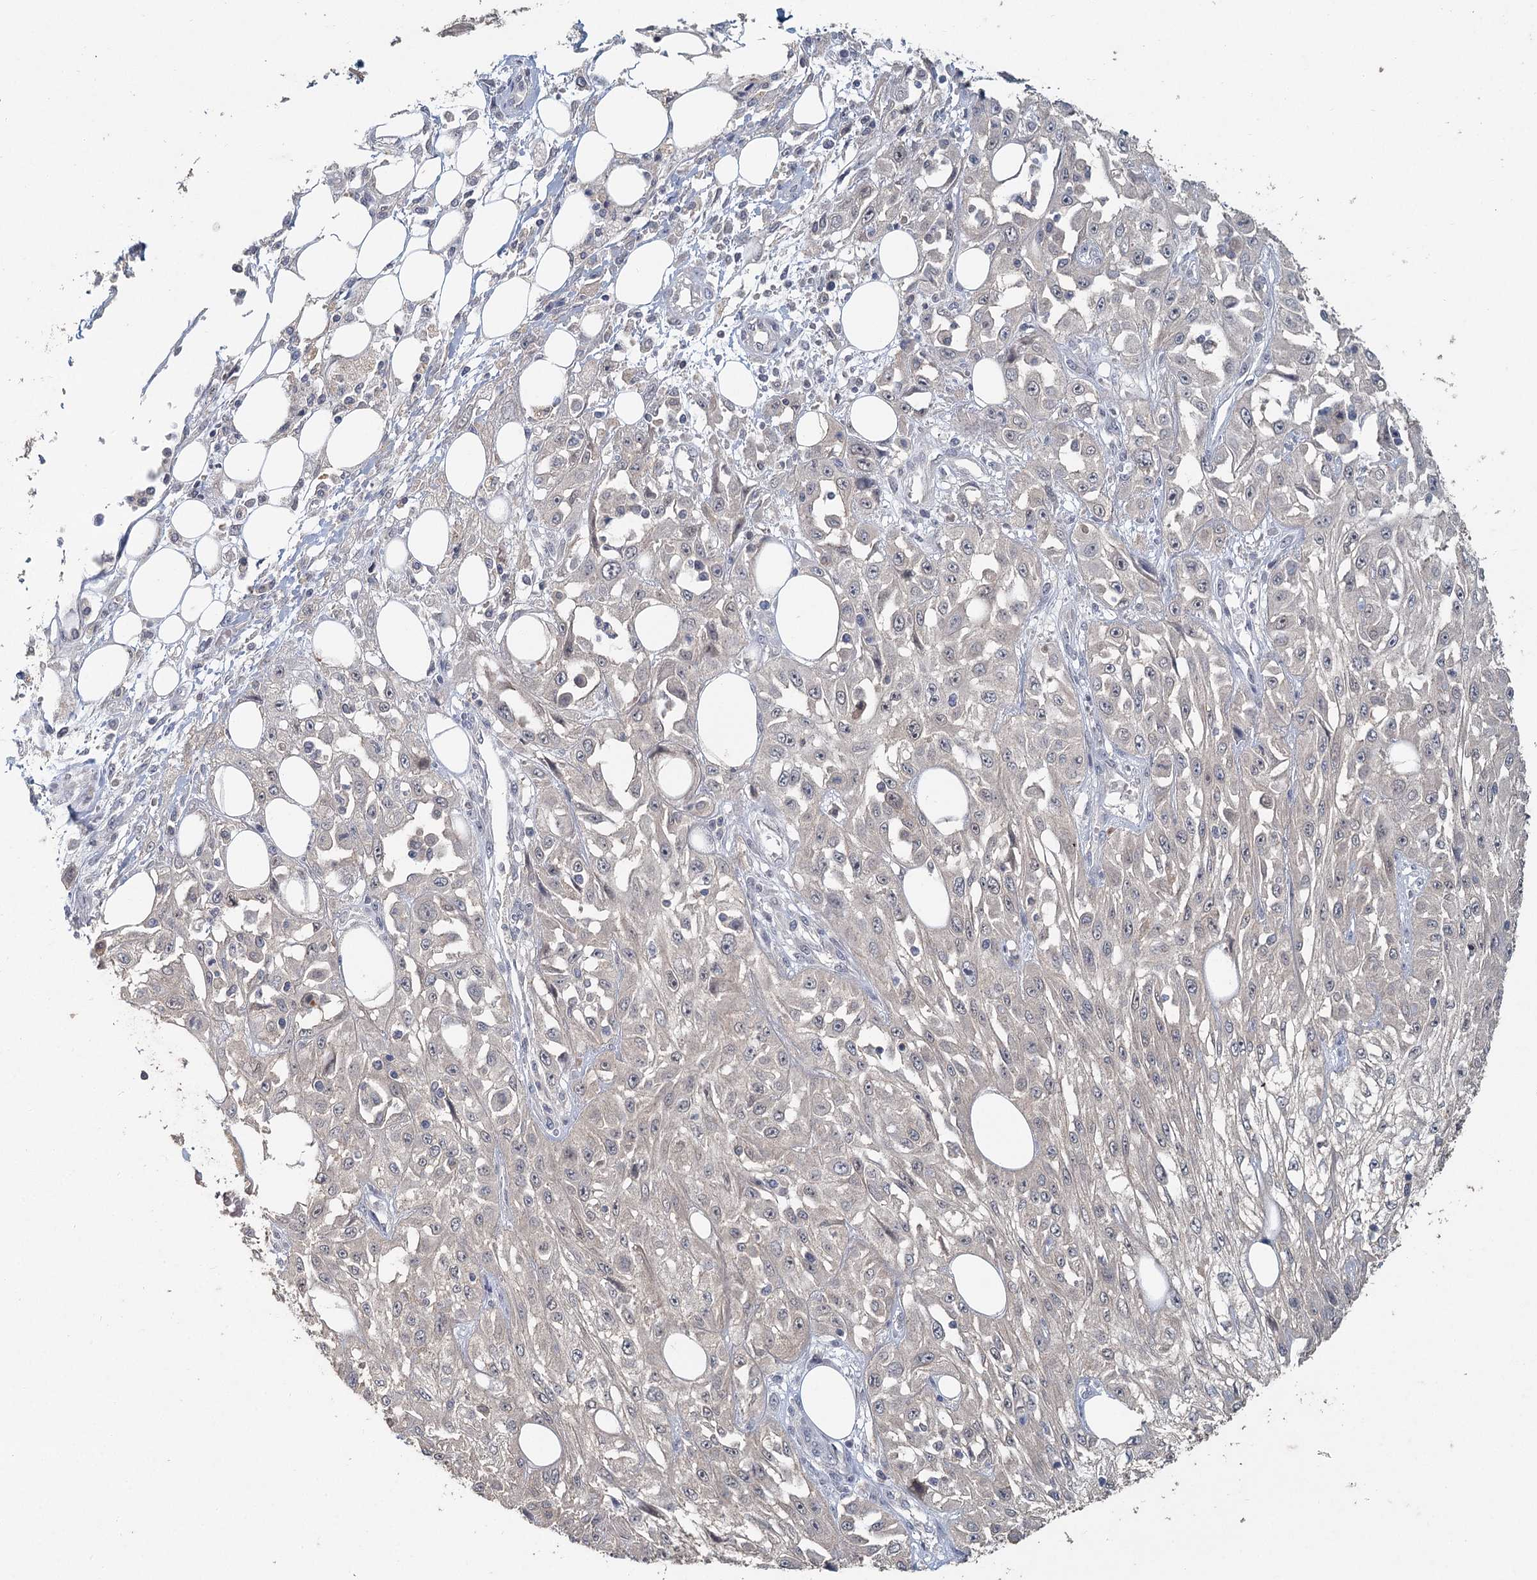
{"staining": {"intensity": "negative", "quantity": "none", "location": "none"}, "tissue": "skin cancer", "cell_type": "Tumor cells", "image_type": "cancer", "snomed": [{"axis": "morphology", "description": "Squamous cell carcinoma, NOS"}, {"axis": "morphology", "description": "Squamous cell carcinoma, metastatic, NOS"}, {"axis": "topography", "description": "Skin"}, {"axis": "topography", "description": "Lymph node"}], "caption": "Tumor cells show no significant positivity in squamous cell carcinoma (skin).", "gene": "ADK", "patient": {"sex": "male", "age": 75}}